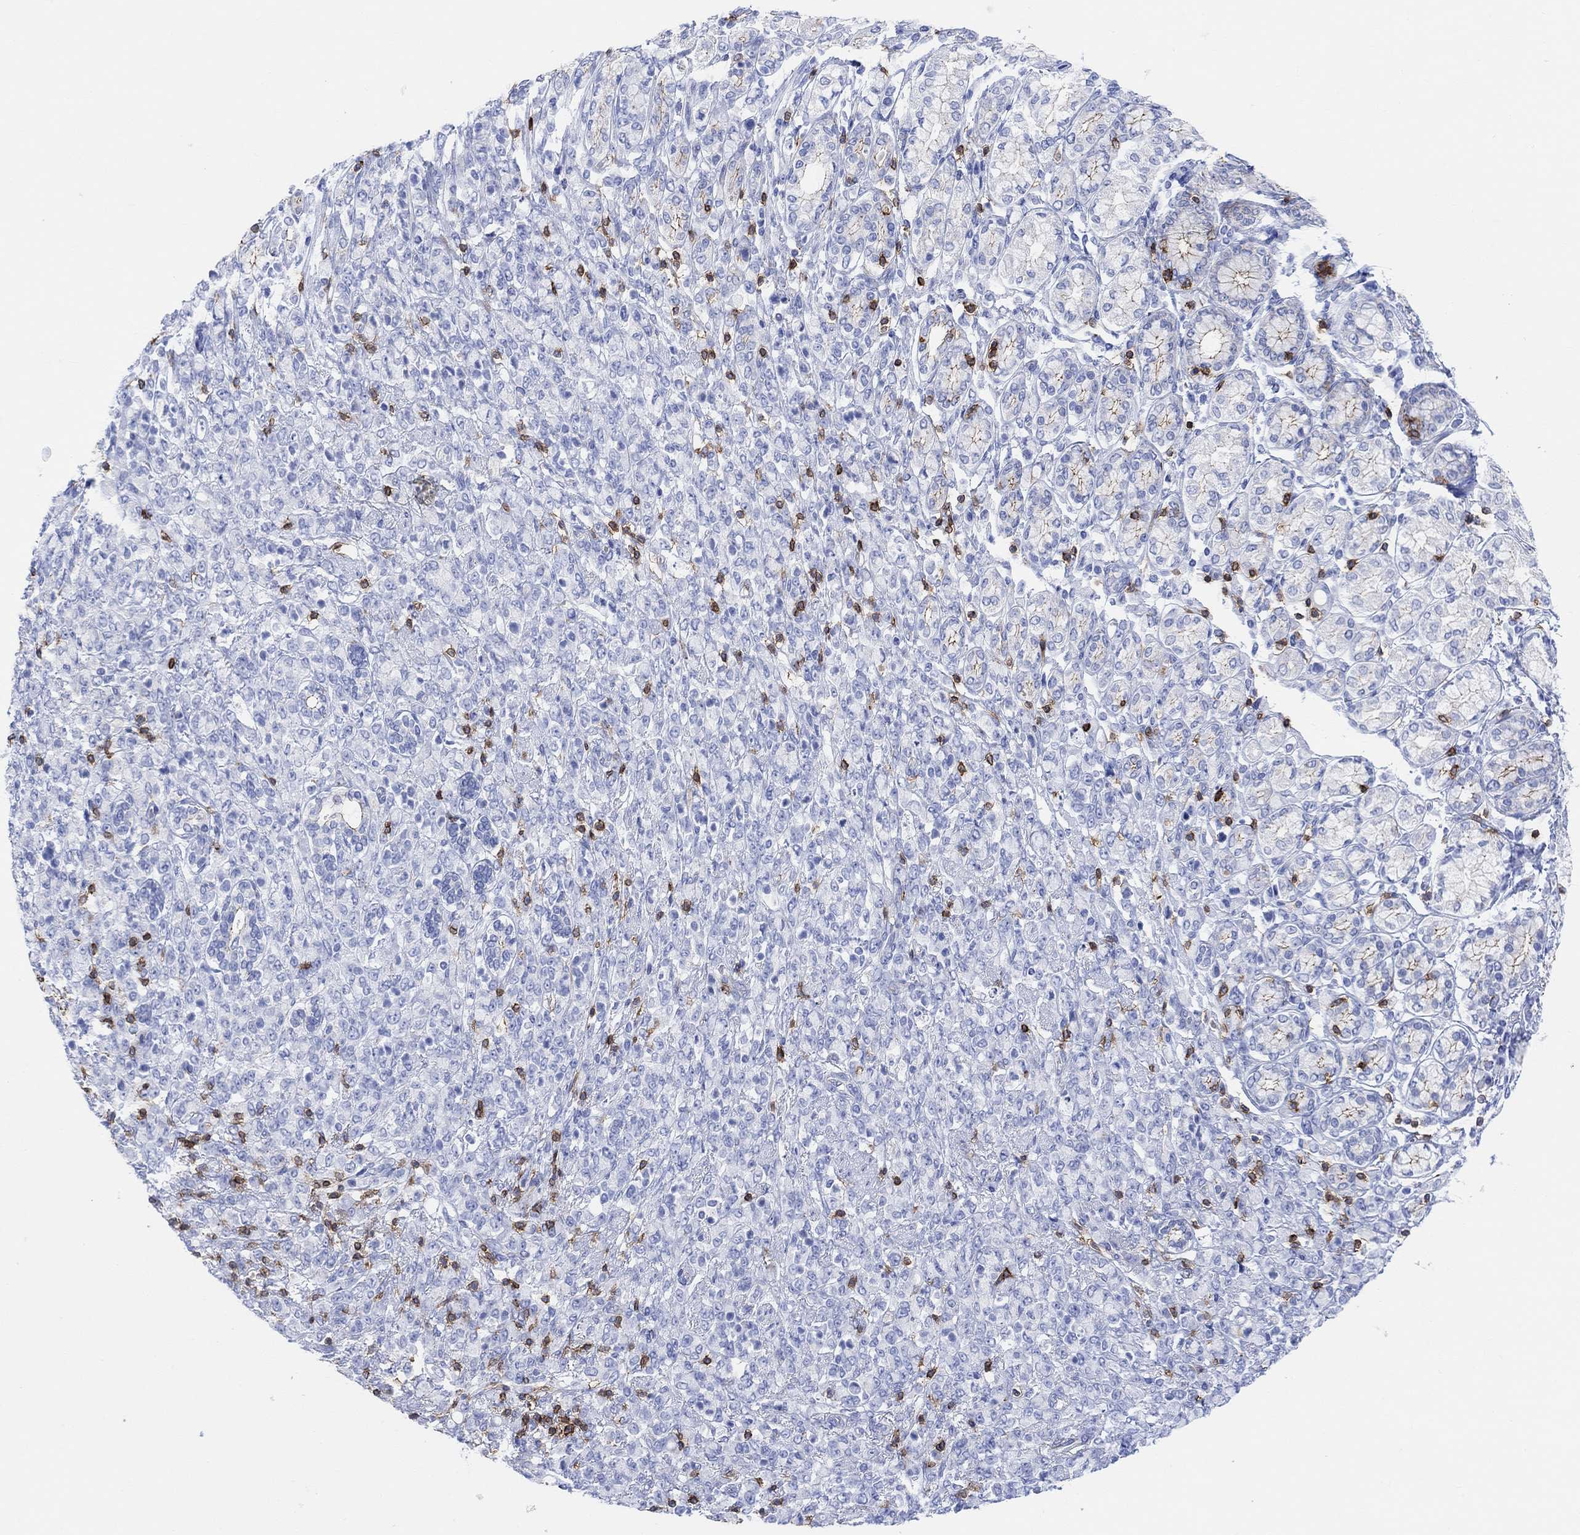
{"staining": {"intensity": "negative", "quantity": "none", "location": "none"}, "tissue": "stomach cancer", "cell_type": "Tumor cells", "image_type": "cancer", "snomed": [{"axis": "morphology", "description": "Normal tissue, NOS"}, {"axis": "morphology", "description": "Adenocarcinoma, NOS"}, {"axis": "topography", "description": "Stomach"}], "caption": "This is a micrograph of immunohistochemistry staining of stomach cancer (adenocarcinoma), which shows no expression in tumor cells.", "gene": "GPR65", "patient": {"sex": "female", "age": 79}}